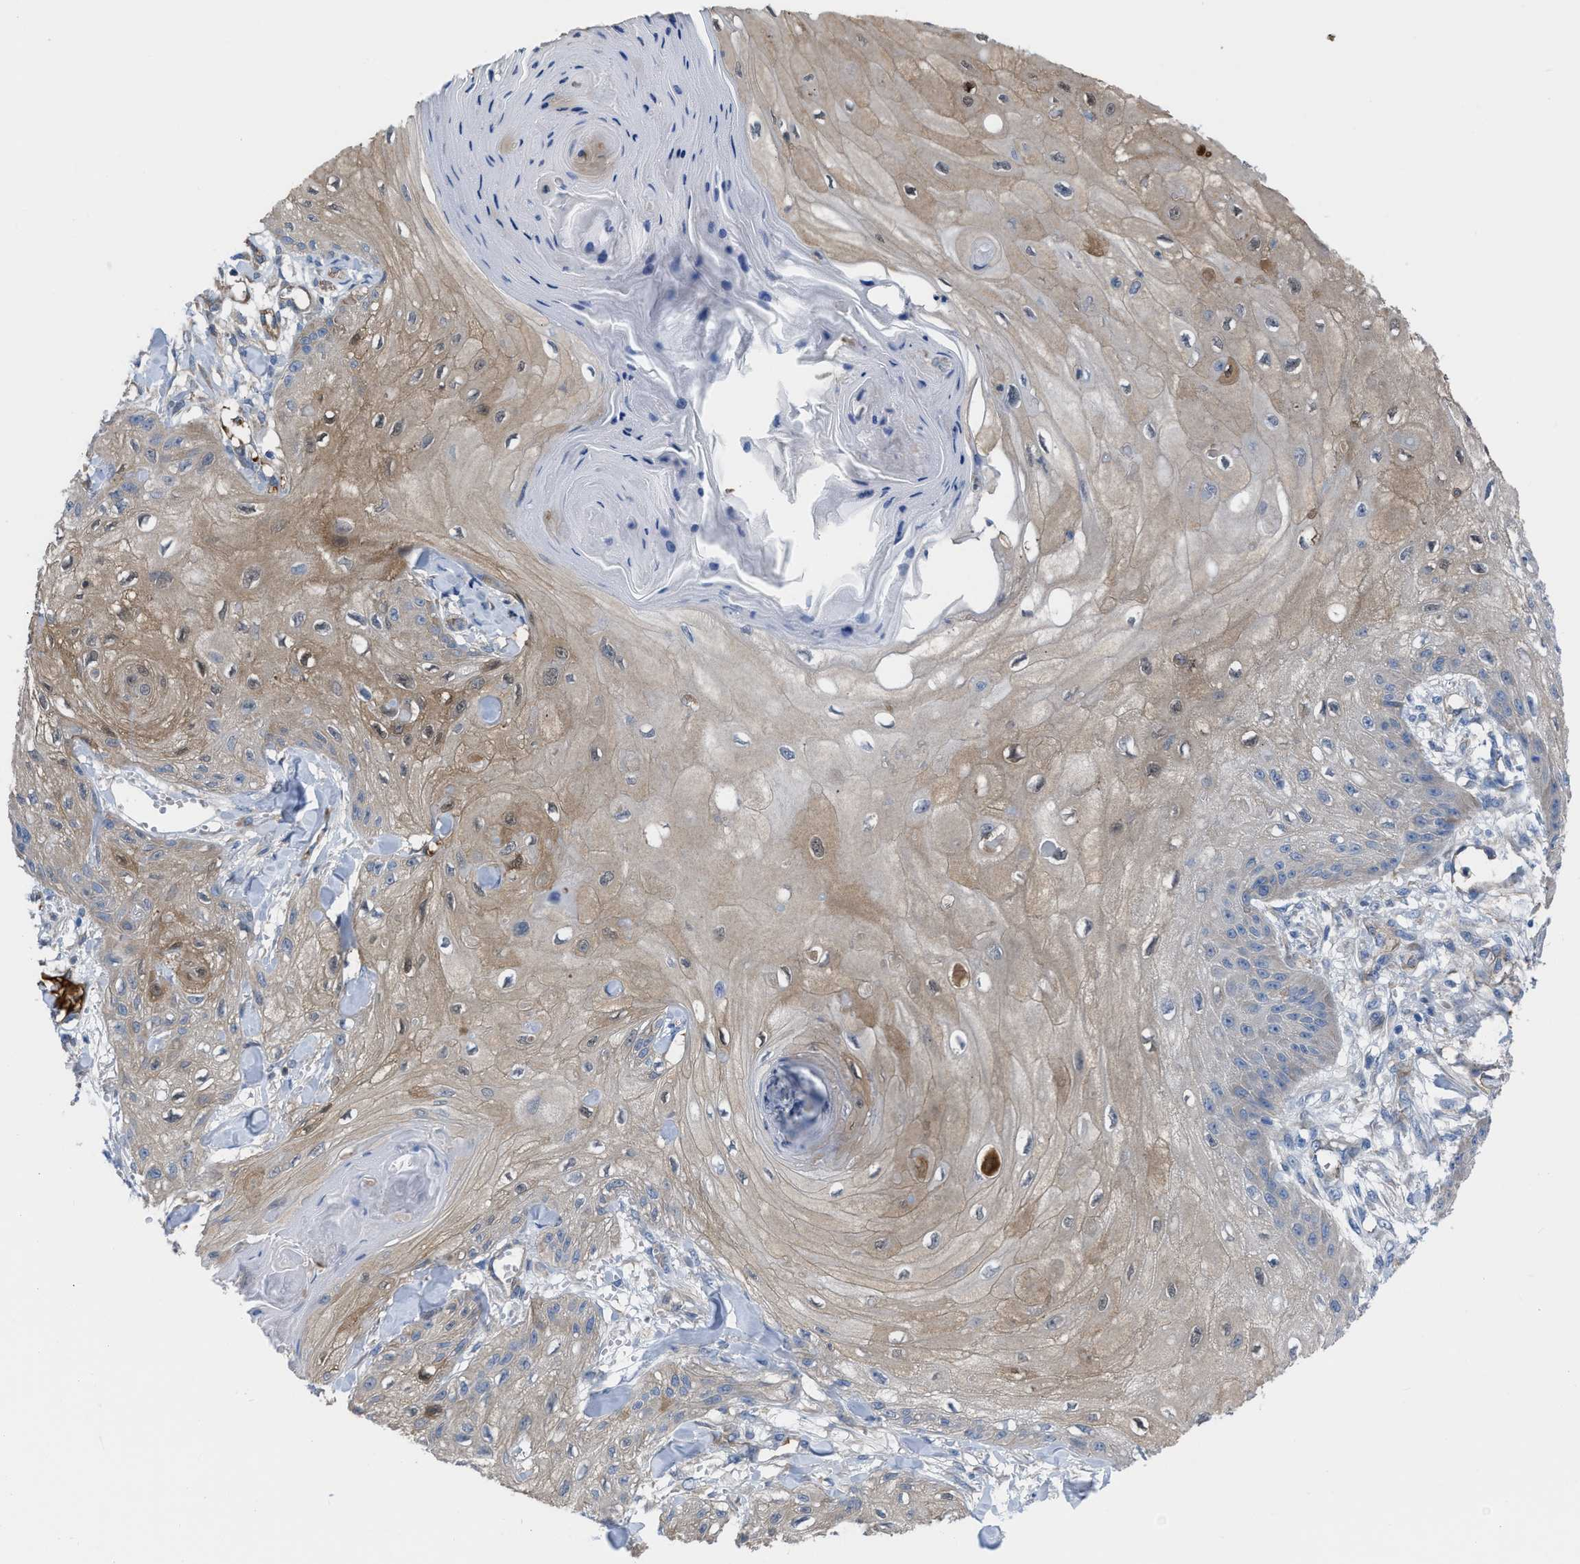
{"staining": {"intensity": "weak", "quantity": "<25%", "location": "cytoplasmic/membranous"}, "tissue": "skin cancer", "cell_type": "Tumor cells", "image_type": "cancer", "snomed": [{"axis": "morphology", "description": "Squamous cell carcinoma, NOS"}, {"axis": "topography", "description": "Skin"}], "caption": "Tumor cells are negative for protein expression in human skin squamous cell carcinoma.", "gene": "TRIOBP", "patient": {"sex": "male", "age": 74}}